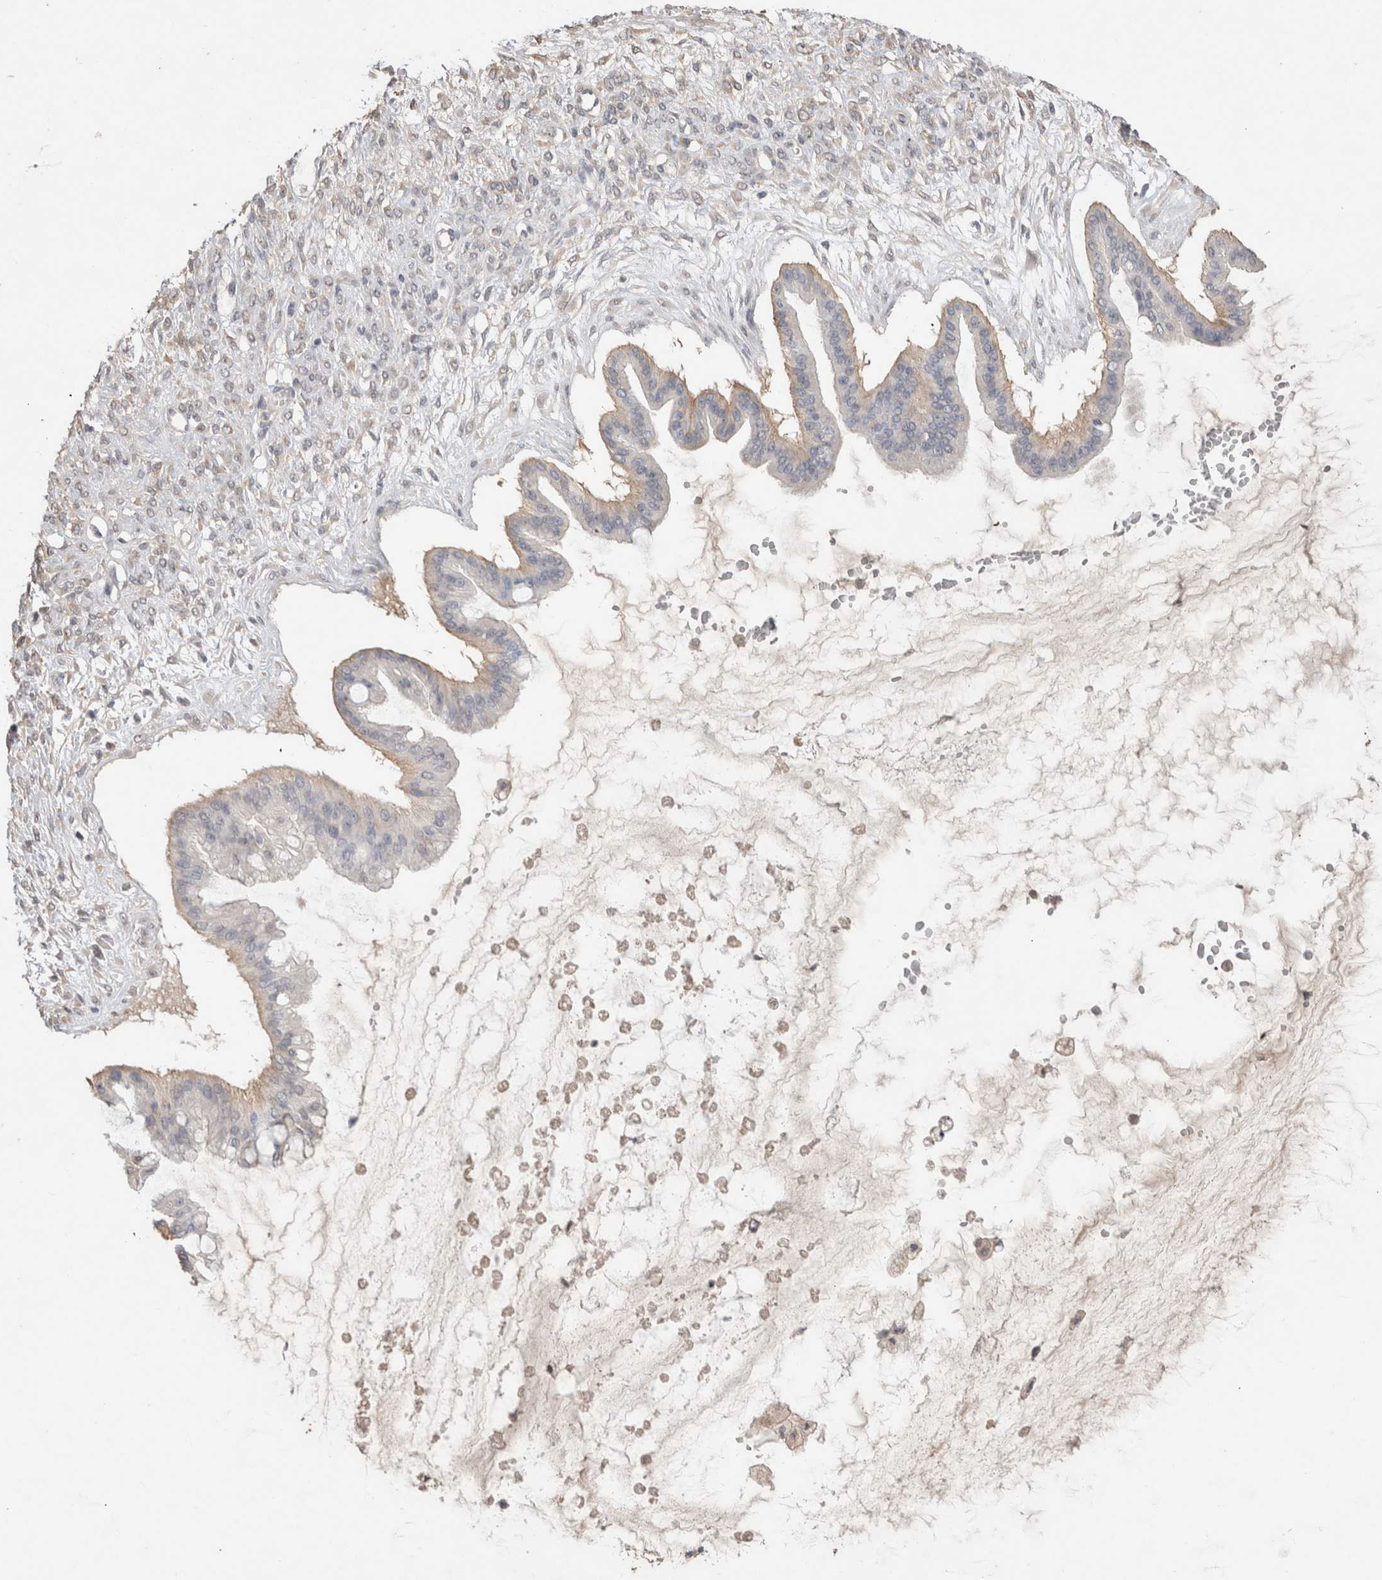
{"staining": {"intensity": "weak", "quantity": "<25%", "location": "cytoplasmic/membranous"}, "tissue": "ovarian cancer", "cell_type": "Tumor cells", "image_type": "cancer", "snomed": [{"axis": "morphology", "description": "Cystadenocarcinoma, mucinous, NOS"}, {"axis": "topography", "description": "Ovary"}], "caption": "Mucinous cystadenocarcinoma (ovarian) was stained to show a protein in brown. There is no significant staining in tumor cells.", "gene": "NAALADL2", "patient": {"sex": "female", "age": 73}}